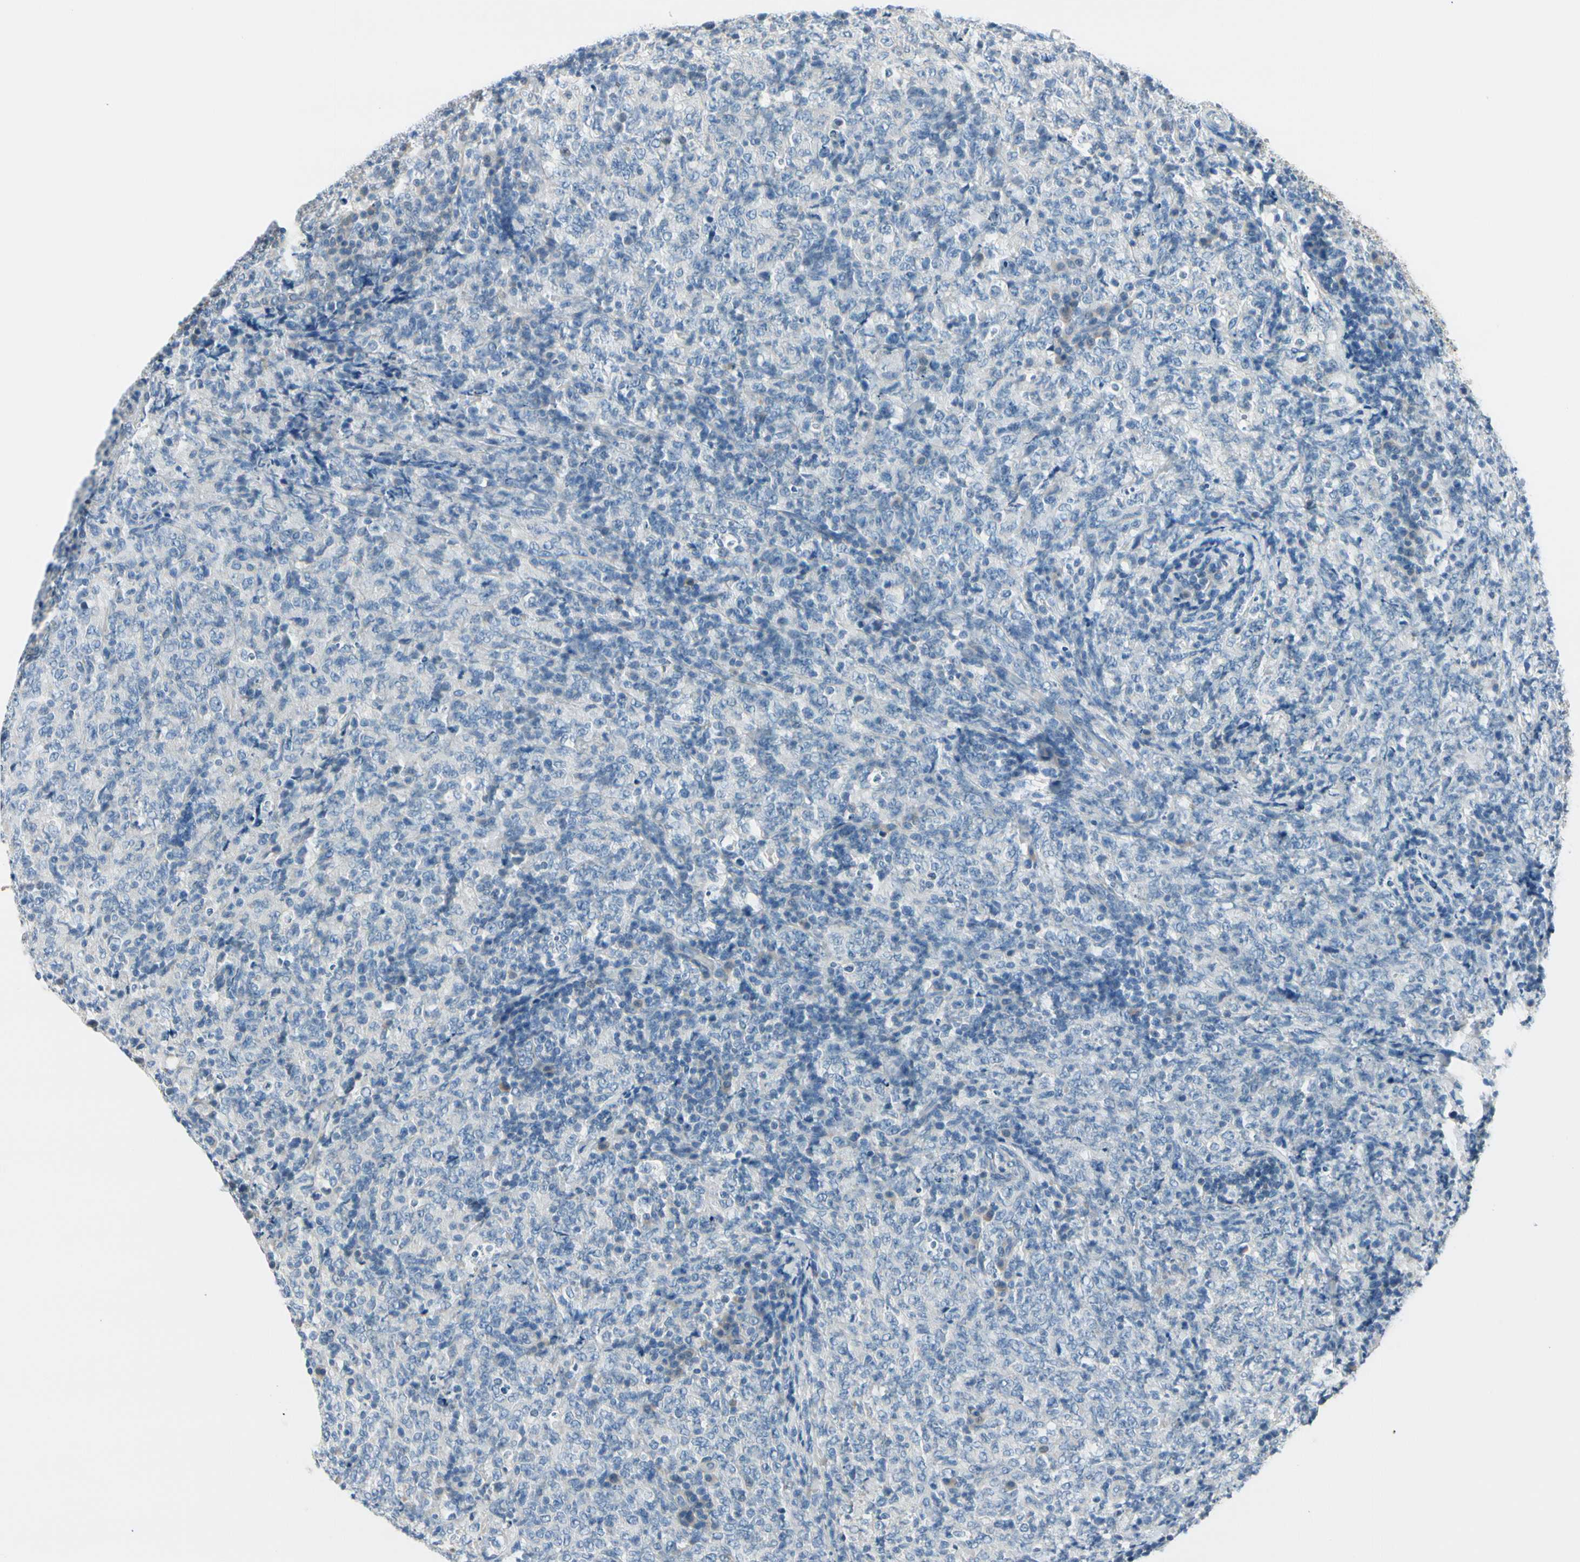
{"staining": {"intensity": "negative", "quantity": "none", "location": "none"}, "tissue": "lymphoma", "cell_type": "Tumor cells", "image_type": "cancer", "snomed": [{"axis": "morphology", "description": "Malignant lymphoma, non-Hodgkin's type, High grade"}, {"axis": "topography", "description": "Tonsil"}], "caption": "This photomicrograph is of malignant lymphoma, non-Hodgkin's type (high-grade) stained with immunohistochemistry (IHC) to label a protein in brown with the nuclei are counter-stained blue. There is no positivity in tumor cells.", "gene": "PEBP1", "patient": {"sex": "female", "age": 36}}